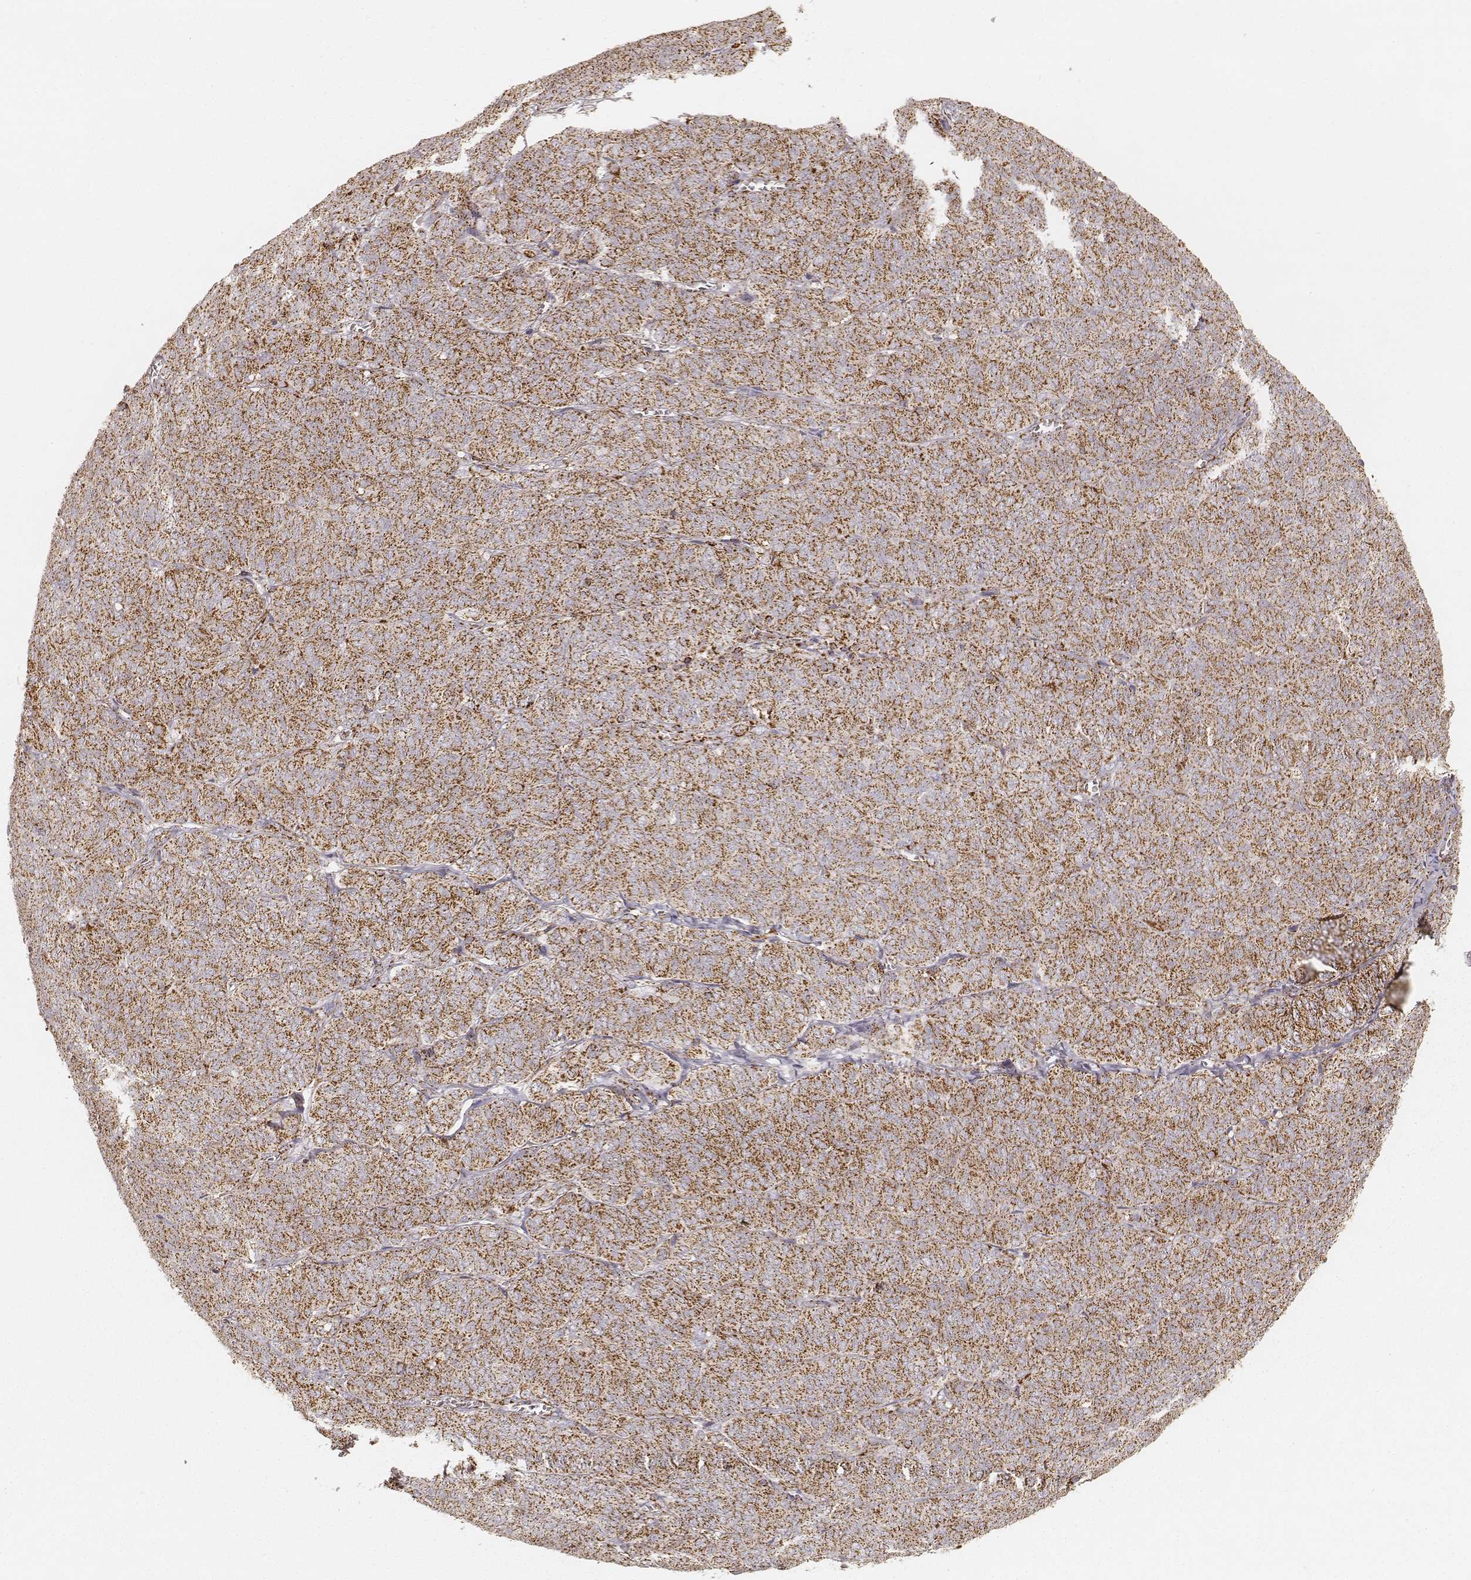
{"staining": {"intensity": "strong", "quantity": ">75%", "location": "cytoplasmic/membranous"}, "tissue": "ovarian cancer", "cell_type": "Tumor cells", "image_type": "cancer", "snomed": [{"axis": "morphology", "description": "Carcinoma, endometroid"}, {"axis": "topography", "description": "Ovary"}], "caption": "There is high levels of strong cytoplasmic/membranous expression in tumor cells of ovarian cancer, as demonstrated by immunohistochemical staining (brown color).", "gene": "CS", "patient": {"sex": "female", "age": 80}}